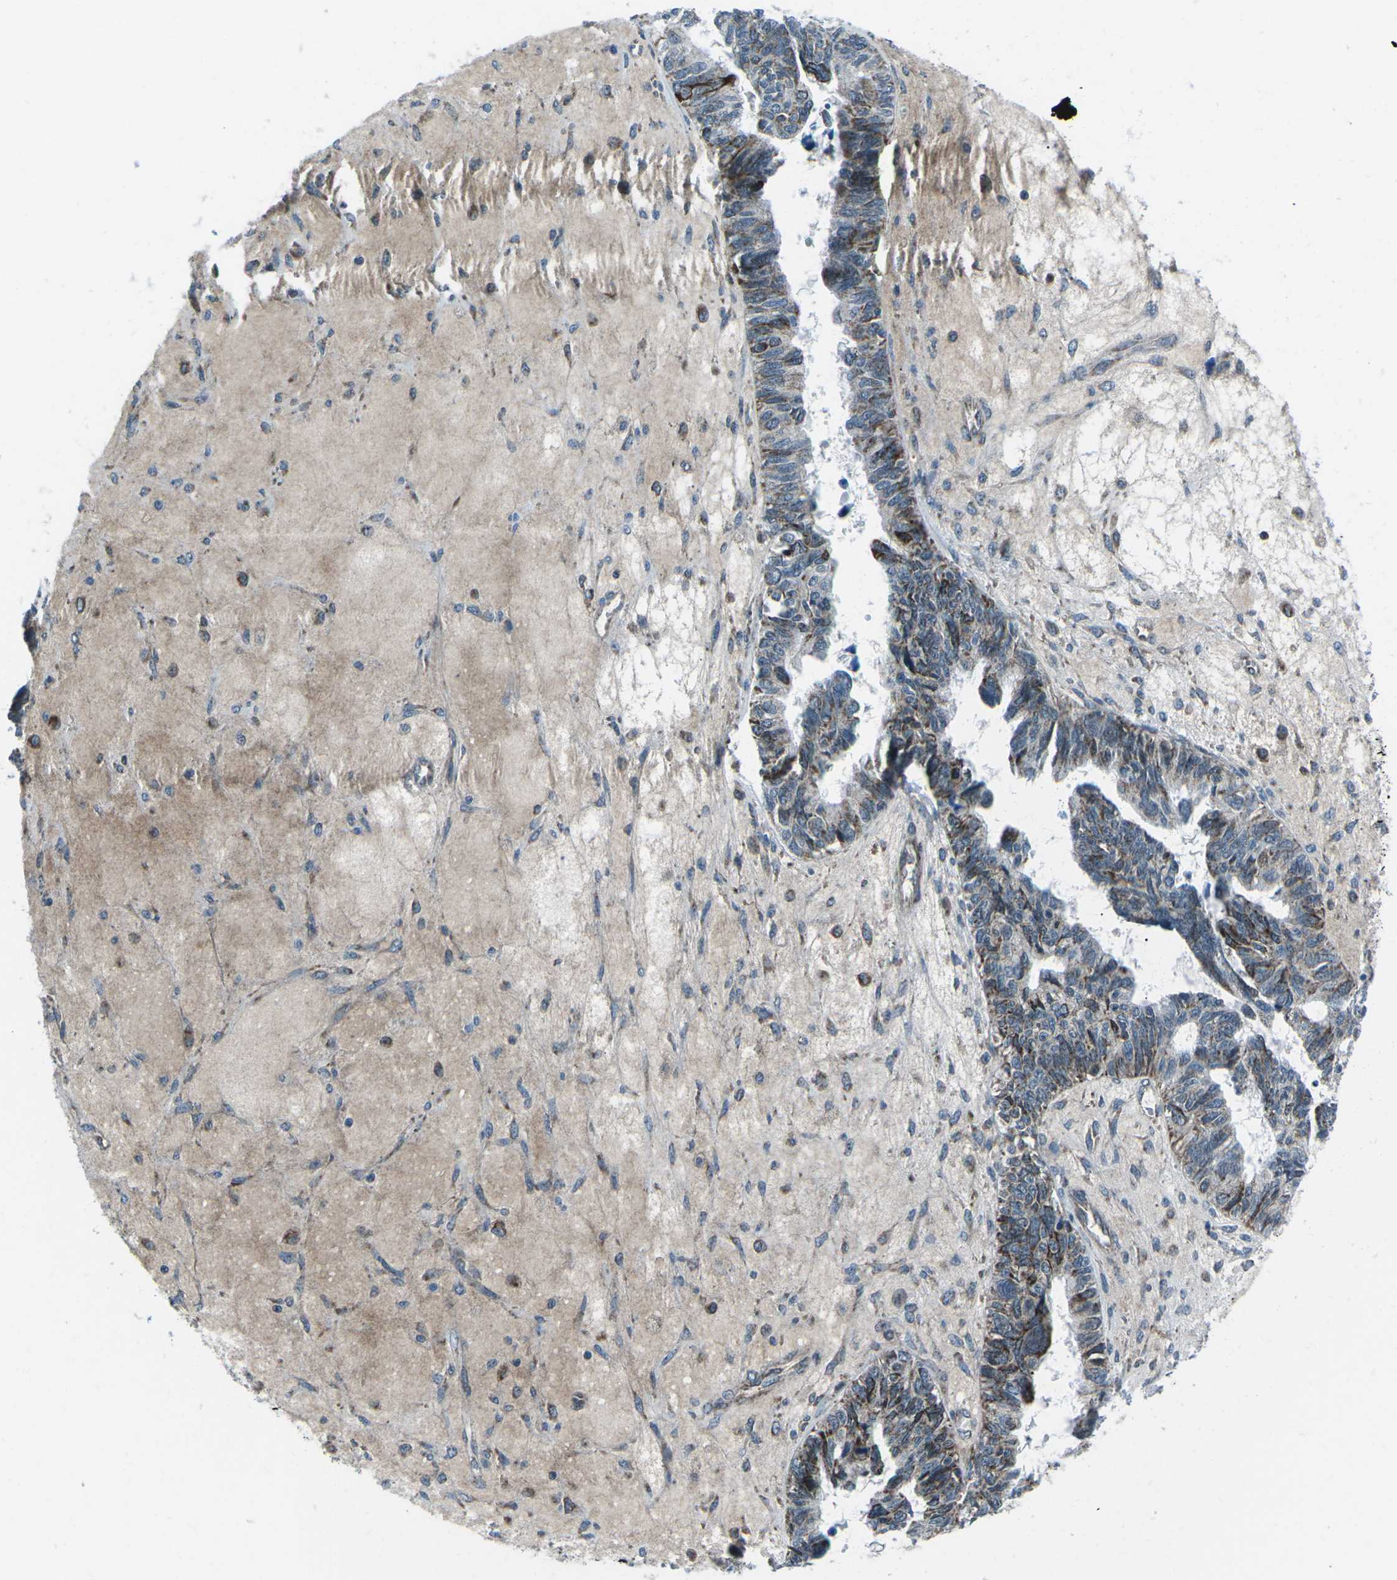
{"staining": {"intensity": "moderate", "quantity": "25%-75%", "location": "cytoplasmic/membranous"}, "tissue": "ovarian cancer", "cell_type": "Tumor cells", "image_type": "cancer", "snomed": [{"axis": "morphology", "description": "Cystadenocarcinoma, serous, NOS"}, {"axis": "topography", "description": "Ovary"}], "caption": "Serous cystadenocarcinoma (ovarian) stained for a protein (brown) shows moderate cytoplasmic/membranous positive expression in about 25%-75% of tumor cells.", "gene": "RFESD", "patient": {"sex": "female", "age": 79}}